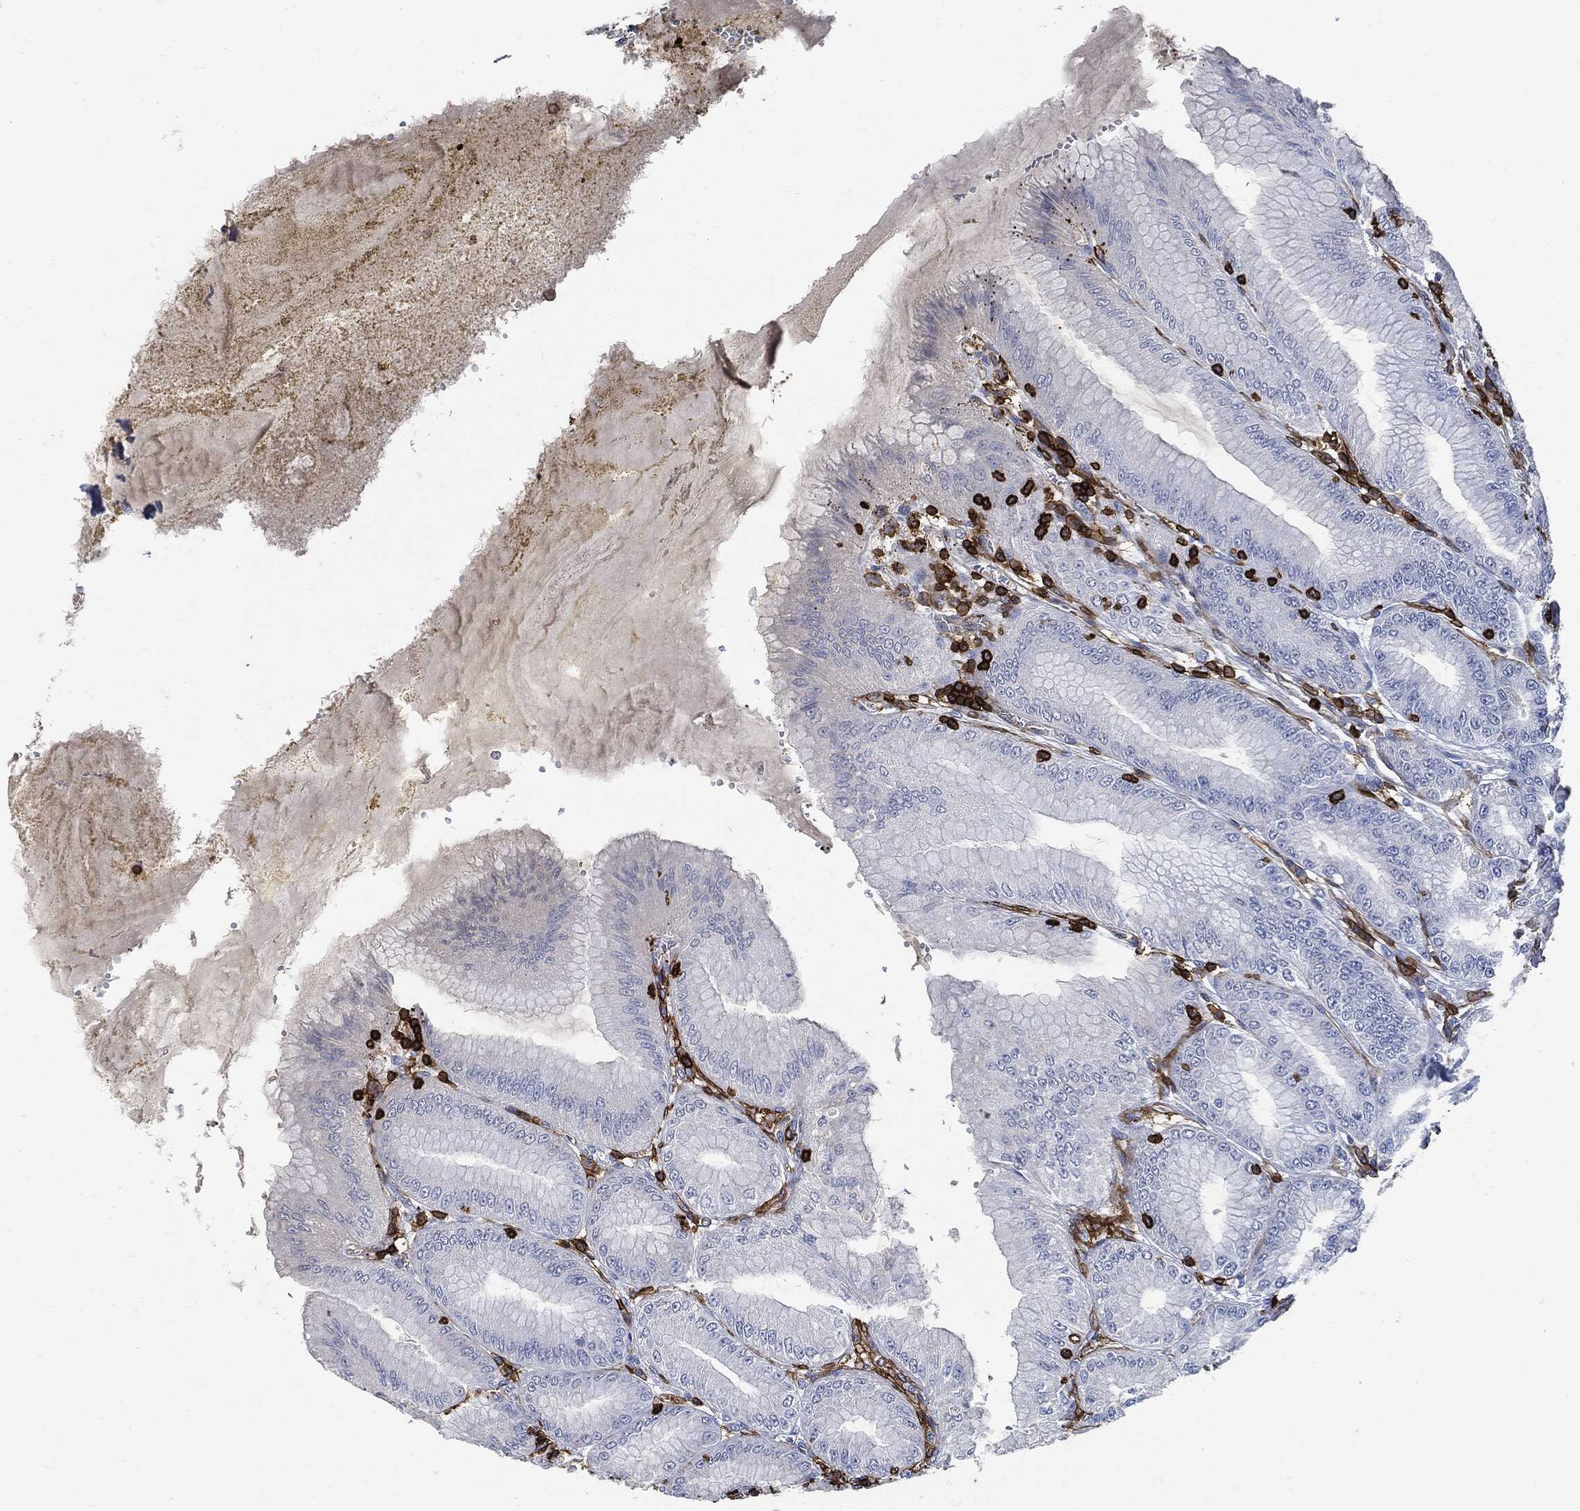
{"staining": {"intensity": "negative", "quantity": "none", "location": "none"}, "tissue": "stomach", "cell_type": "Glandular cells", "image_type": "normal", "snomed": [{"axis": "morphology", "description": "Normal tissue, NOS"}, {"axis": "topography", "description": "Stomach"}], "caption": "DAB (3,3'-diaminobenzidine) immunohistochemical staining of normal human stomach demonstrates no significant positivity in glandular cells.", "gene": "PTPRC", "patient": {"sex": "male", "age": 71}}